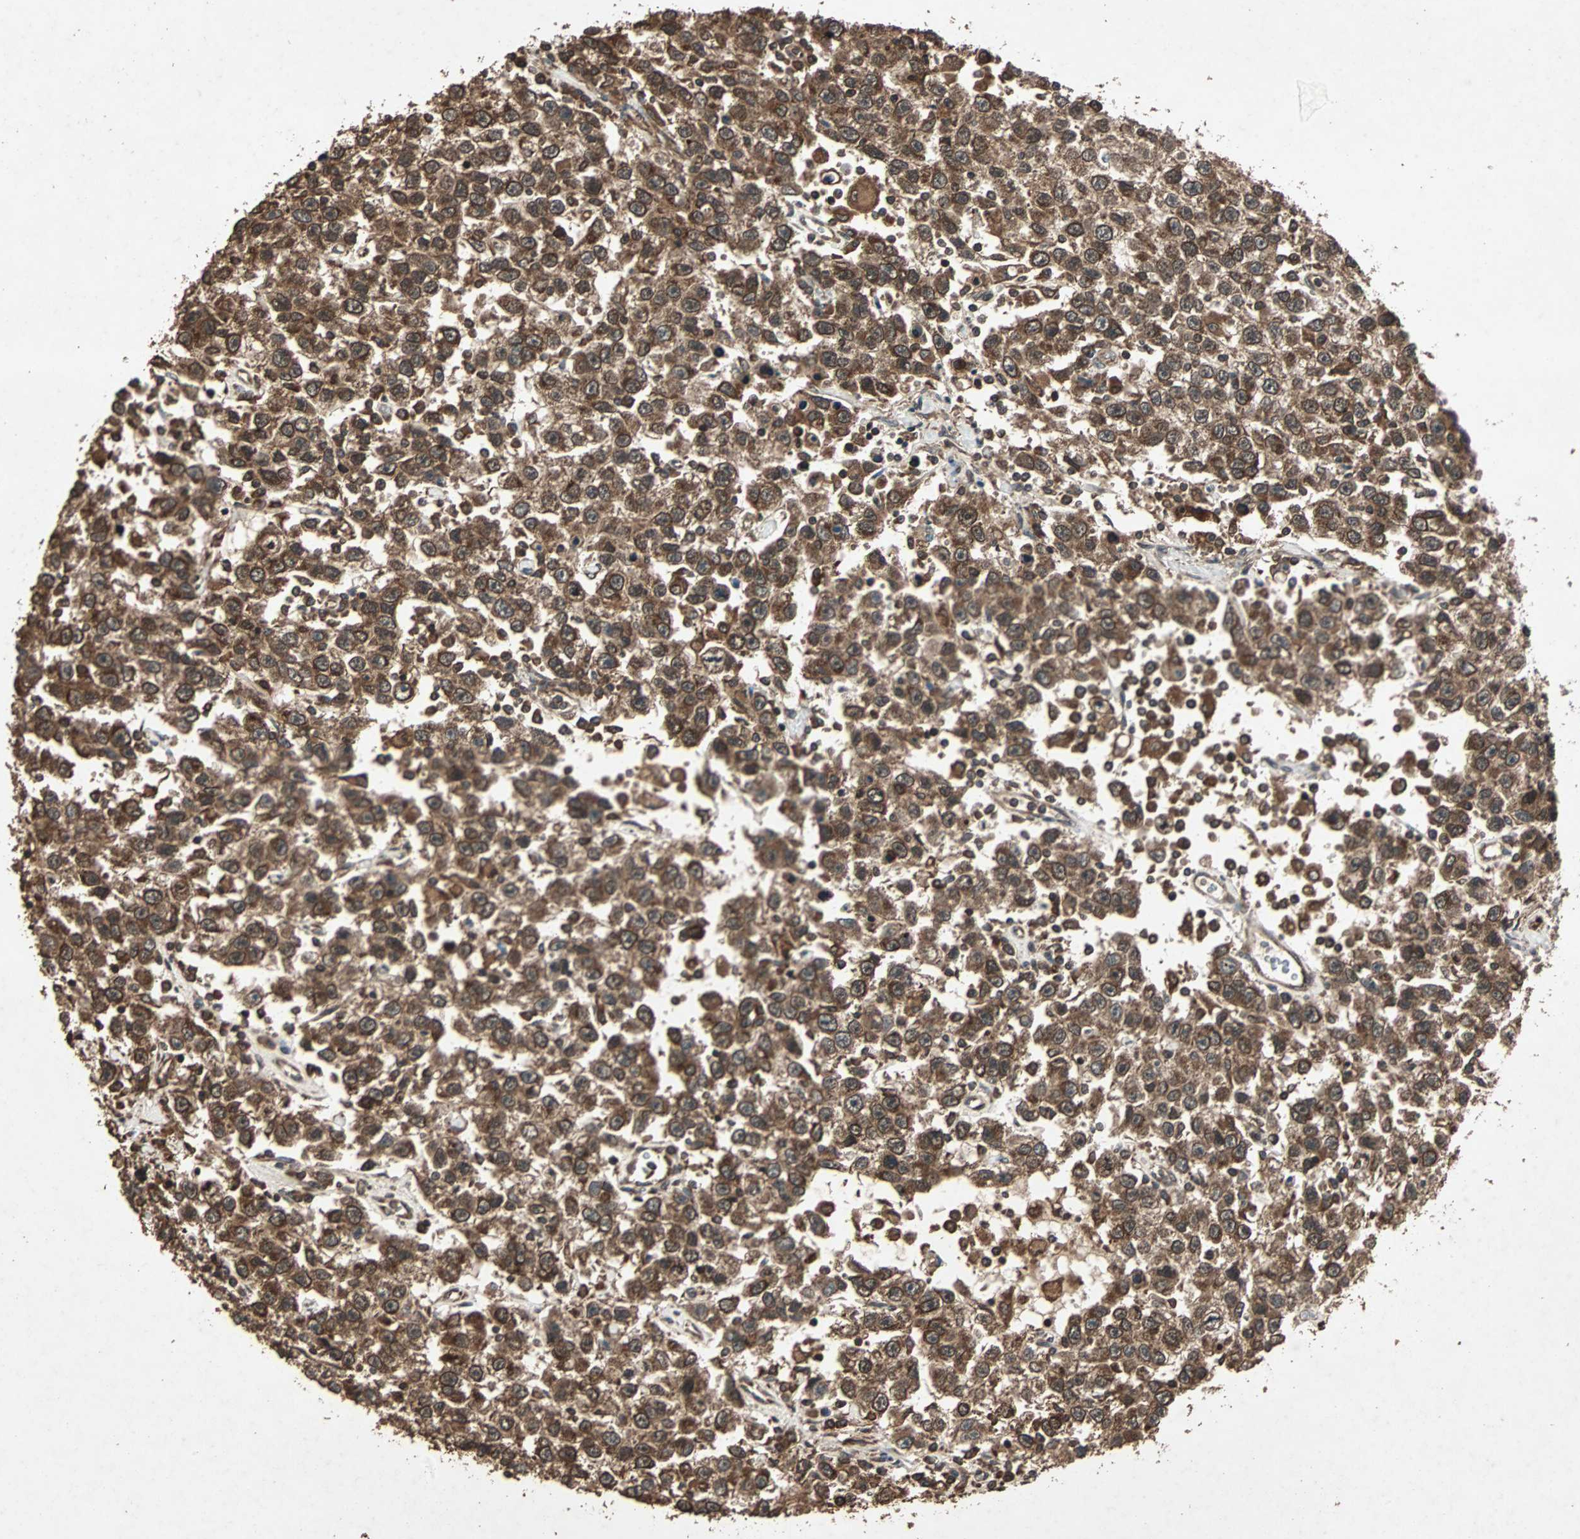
{"staining": {"intensity": "strong", "quantity": ">75%", "location": "cytoplasmic/membranous"}, "tissue": "testis cancer", "cell_type": "Tumor cells", "image_type": "cancer", "snomed": [{"axis": "morphology", "description": "Seminoma, NOS"}, {"axis": "topography", "description": "Testis"}], "caption": "Immunohistochemical staining of human seminoma (testis) demonstrates high levels of strong cytoplasmic/membranous positivity in about >75% of tumor cells.", "gene": "LAMTOR5", "patient": {"sex": "male", "age": 41}}